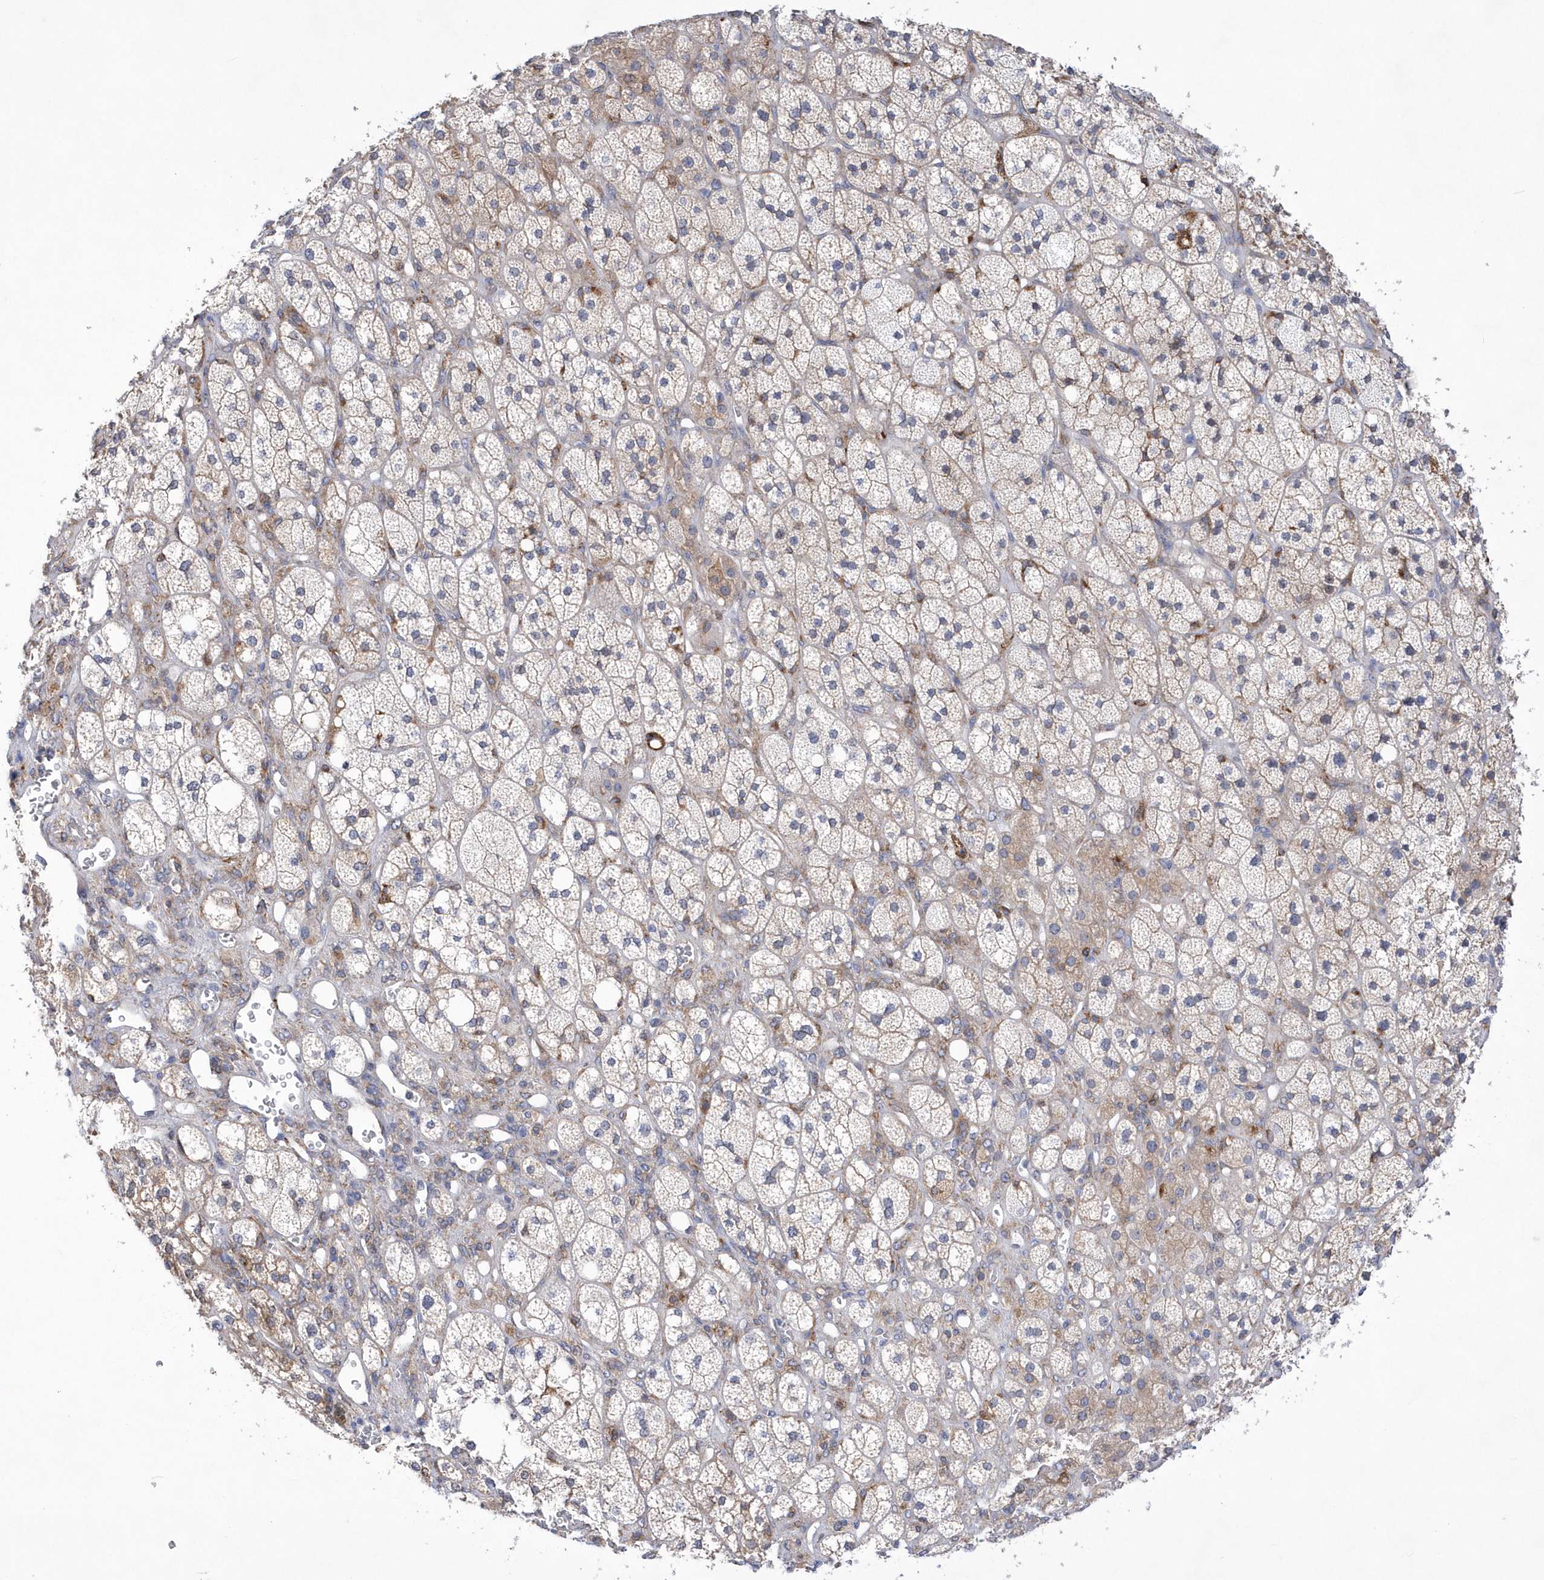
{"staining": {"intensity": "weak", "quantity": "<25%", "location": "cytoplasmic/membranous"}, "tissue": "adrenal gland", "cell_type": "Glandular cells", "image_type": "normal", "snomed": [{"axis": "morphology", "description": "Normal tissue, NOS"}, {"axis": "topography", "description": "Adrenal gland"}], "caption": "Human adrenal gland stained for a protein using immunohistochemistry displays no expression in glandular cells.", "gene": "MED31", "patient": {"sex": "male", "age": 61}}